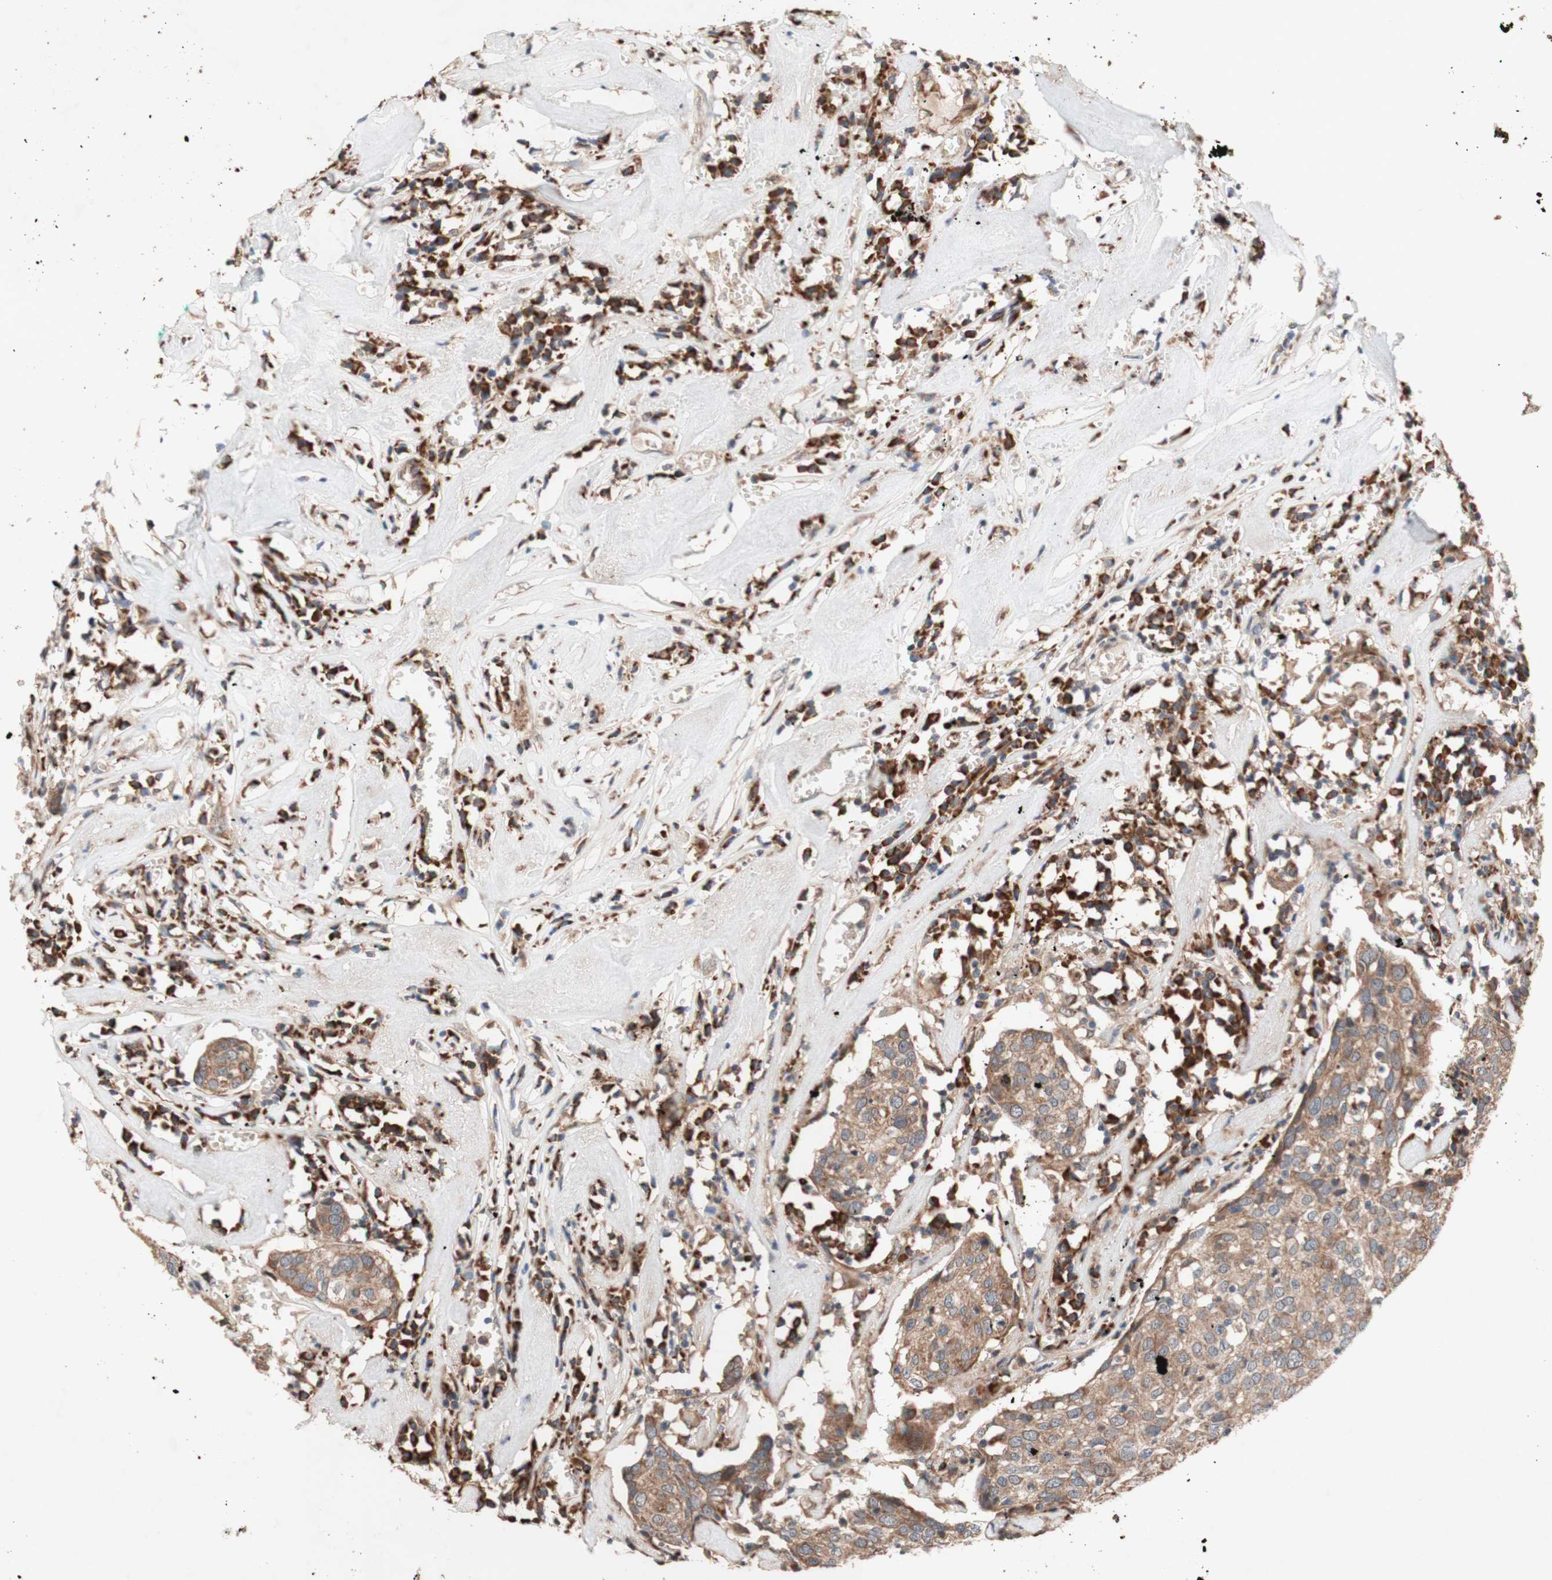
{"staining": {"intensity": "moderate", "quantity": ">75%", "location": "cytoplasmic/membranous"}, "tissue": "head and neck cancer", "cell_type": "Tumor cells", "image_type": "cancer", "snomed": [{"axis": "morphology", "description": "Adenocarcinoma, NOS"}, {"axis": "topography", "description": "Salivary gland"}, {"axis": "topography", "description": "Head-Neck"}], "caption": "Approximately >75% of tumor cells in adenocarcinoma (head and neck) exhibit moderate cytoplasmic/membranous protein positivity as visualized by brown immunohistochemical staining.", "gene": "DDOST", "patient": {"sex": "female", "age": 65}}